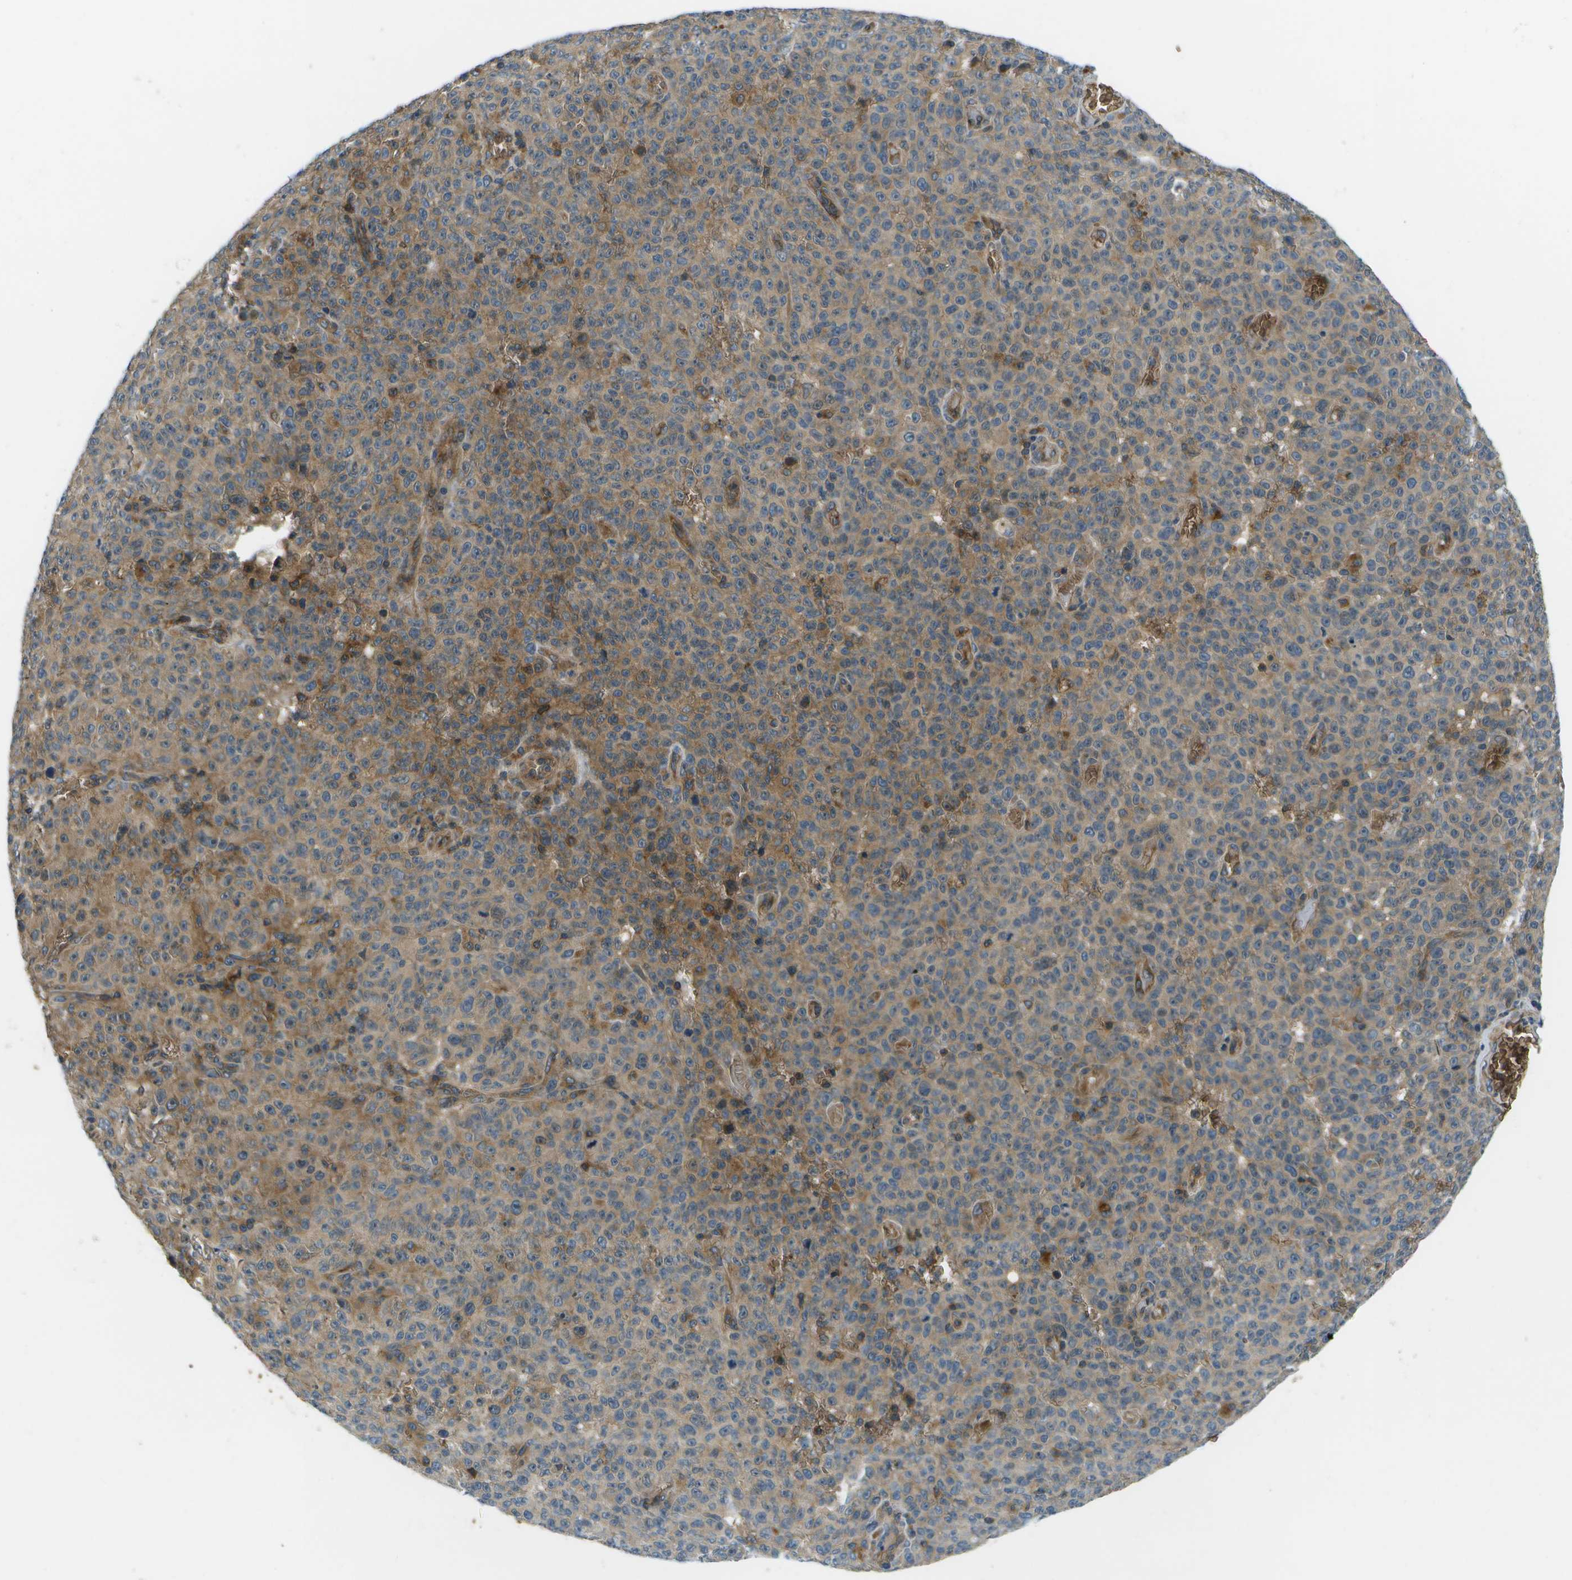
{"staining": {"intensity": "moderate", "quantity": ">75%", "location": "cytoplasmic/membranous"}, "tissue": "melanoma", "cell_type": "Tumor cells", "image_type": "cancer", "snomed": [{"axis": "morphology", "description": "Malignant melanoma, NOS"}, {"axis": "topography", "description": "Skin"}], "caption": "Immunohistochemical staining of human melanoma reveals medium levels of moderate cytoplasmic/membranous protein expression in about >75% of tumor cells. Immunohistochemistry (ihc) stains the protein in brown and the nuclei are stained blue.", "gene": "CTIF", "patient": {"sex": "female", "age": 82}}